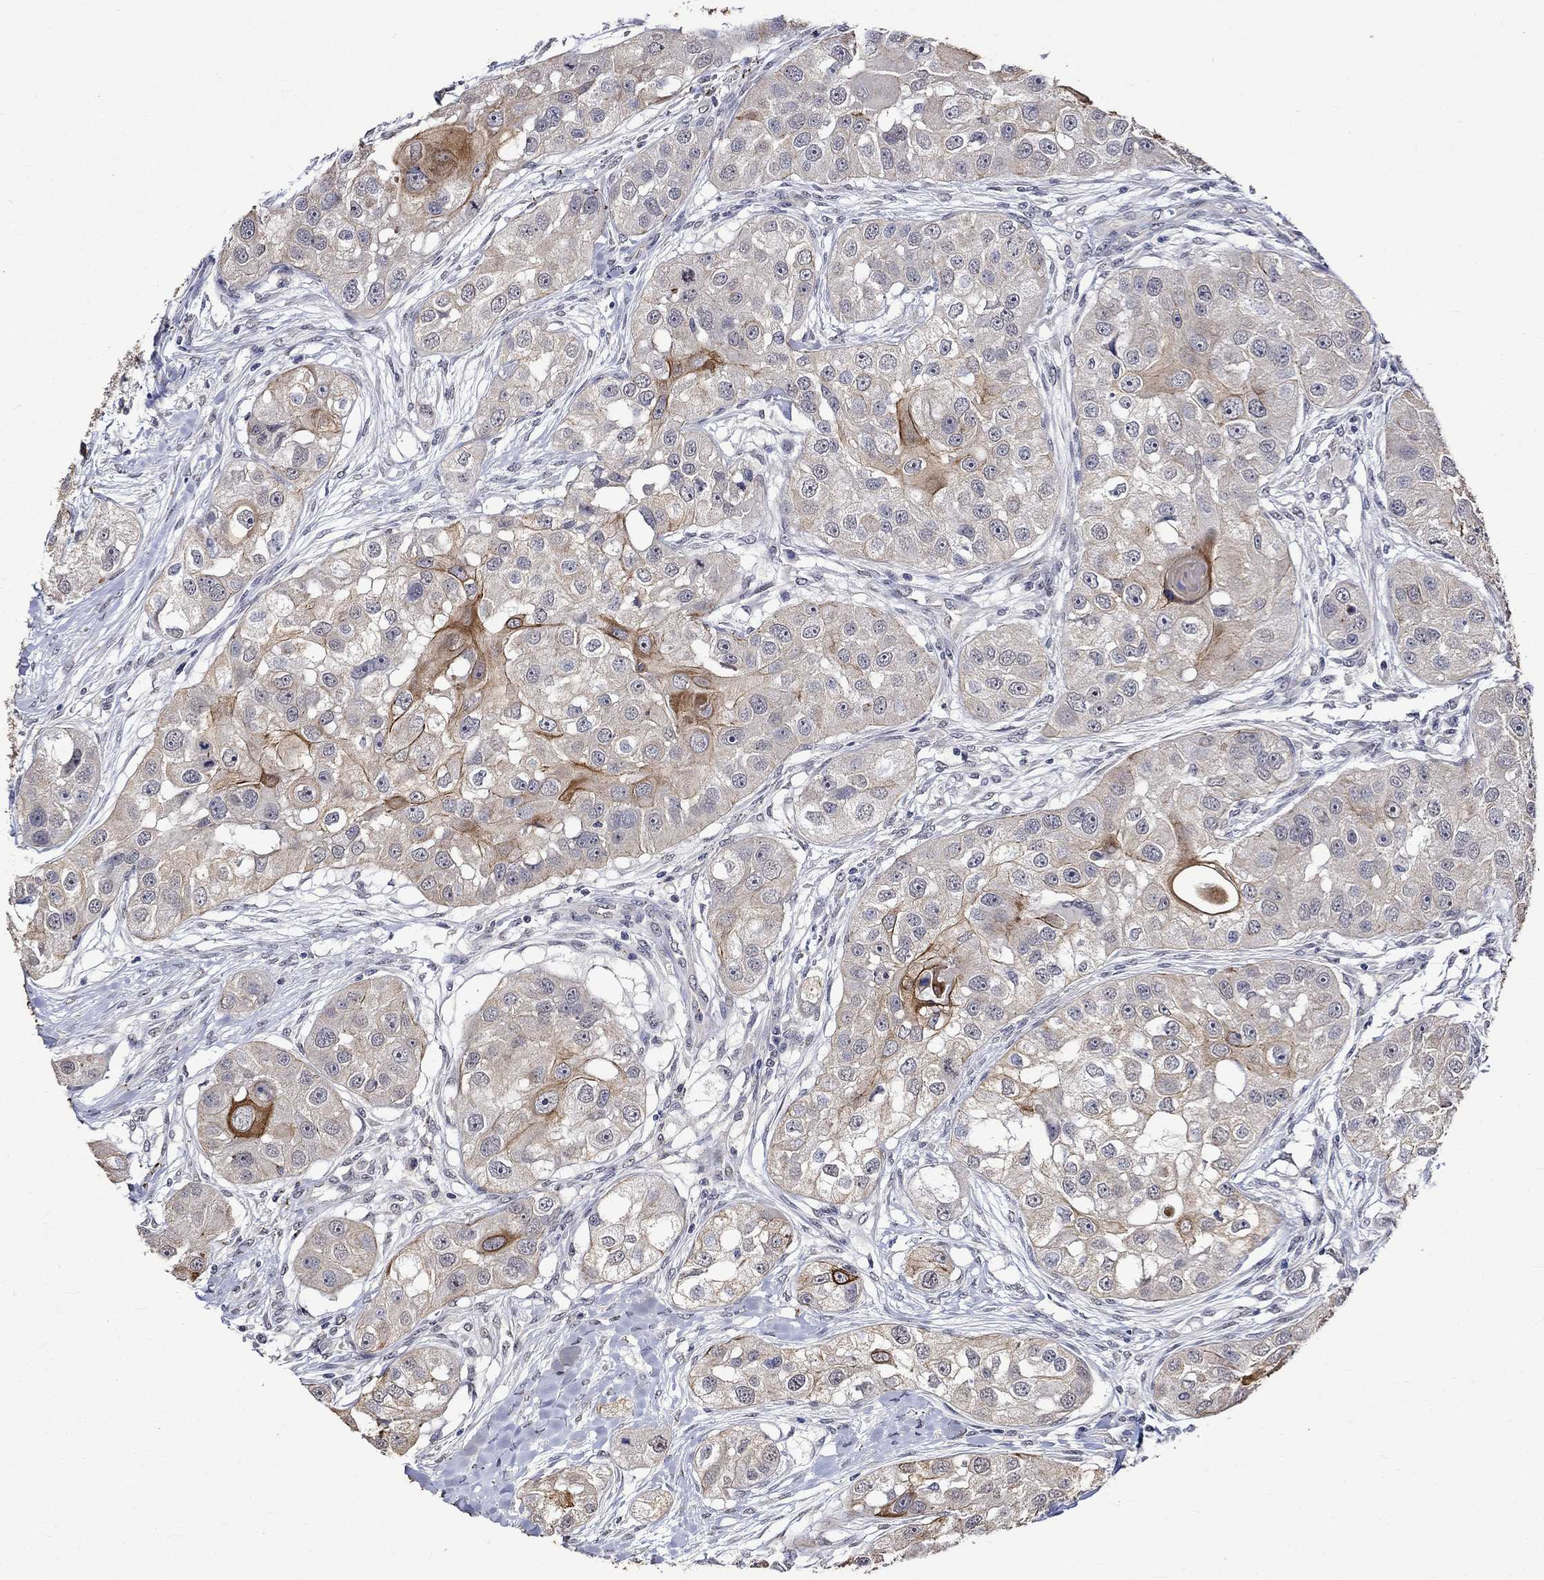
{"staining": {"intensity": "strong", "quantity": "<25%", "location": "cytoplasmic/membranous"}, "tissue": "head and neck cancer", "cell_type": "Tumor cells", "image_type": "cancer", "snomed": [{"axis": "morphology", "description": "Normal tissue, NOS"}, {"axis": "morphology", "description": "Squamous cell carcinoma, NOS"}, {"axis": "topography", "description": "Skeletal muscle"}, {"axis": "topography", "description": "Head-Neck"}], "caption": "Protein staining exhibits strong cytoplasmic/membranous staining in approximately <25% of tumor cells in head and neck cancer (squamous cell carcinoma).", "gene": "DDX3Y", "patient": {"sex": "male", "age": 51}}